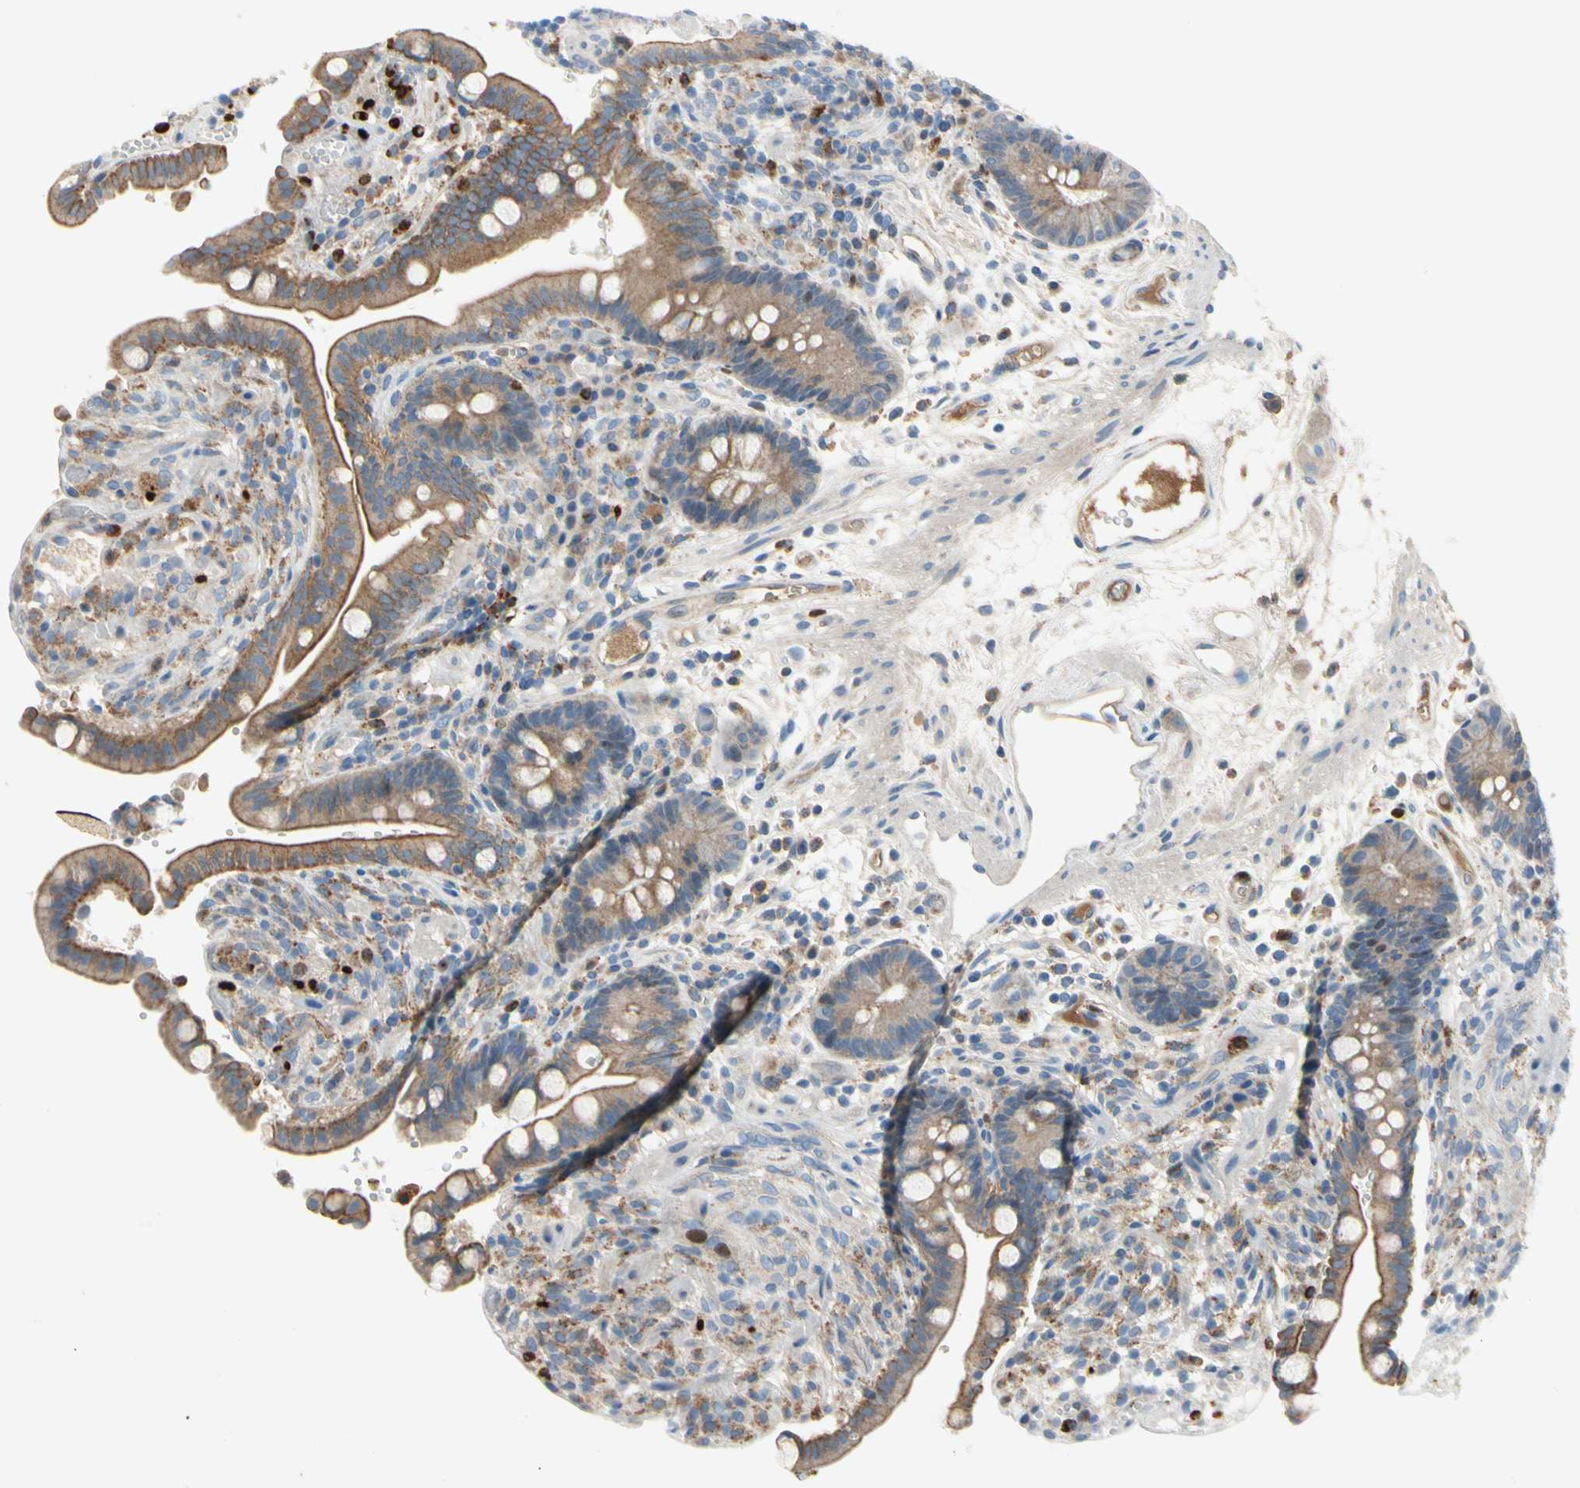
{"staining": {"intensity": "weak", "quantity": ">75%", "location": "cytoplasmic/membranous"}, "tissue": "colon", "cell_type": "Endothelial cells", "image_type": "normal", "snomed": [{"axis": "morphology", "description": "Normal tissue, NOS"}, {"axis": "topography", "description": "Colon"}], "caption": "An IHC micrograph of normal tissue is shown. Protein staining in brown shows weak cytoplasmic/membranous positivity in colon within endothelial cells. Using DAB (brown) and hematoxylin (blue) stains, captured at high magnification using brightfield microscopy.", "gene": "HJURP", "patient": {"sex": "male", "age": 73}}